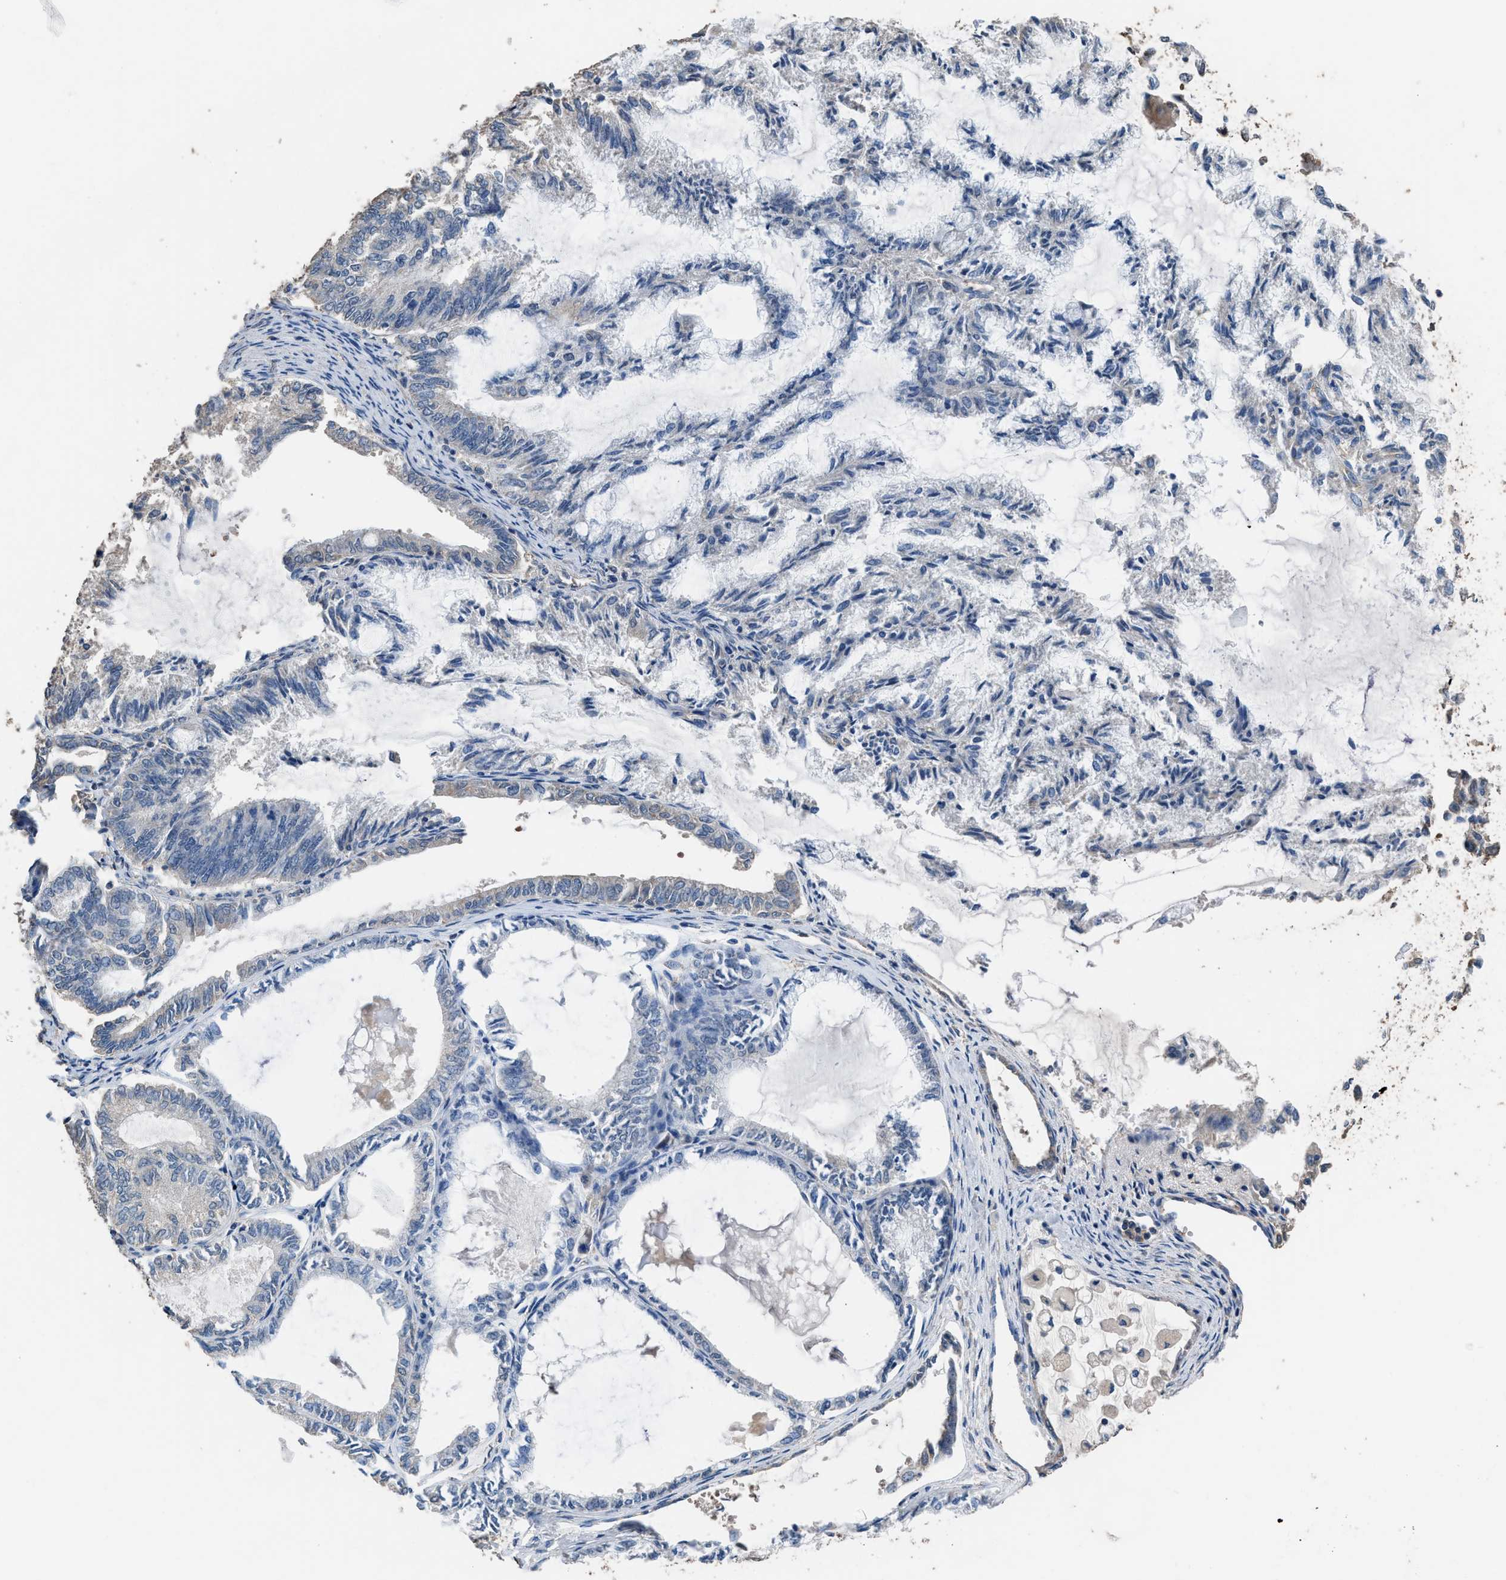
{"staining": {"intensity": "negative", "quantity": "none", "location": "none"}, "tissue": "endometrial cancer", "cell_type": "Tumor cells", "image_type": "cancer", "snomed": [{"axis": "morphology", "description": "Adenocarcinoma, NOS"}, {"axis": "topography", "description": "Endometrium"}], "caption": "Histopathology image shows no protein expression in tumor cells of endometrial cancer tissue.", "gene": "ITSN1", "patient": {"sex": "female", "age": 86}}